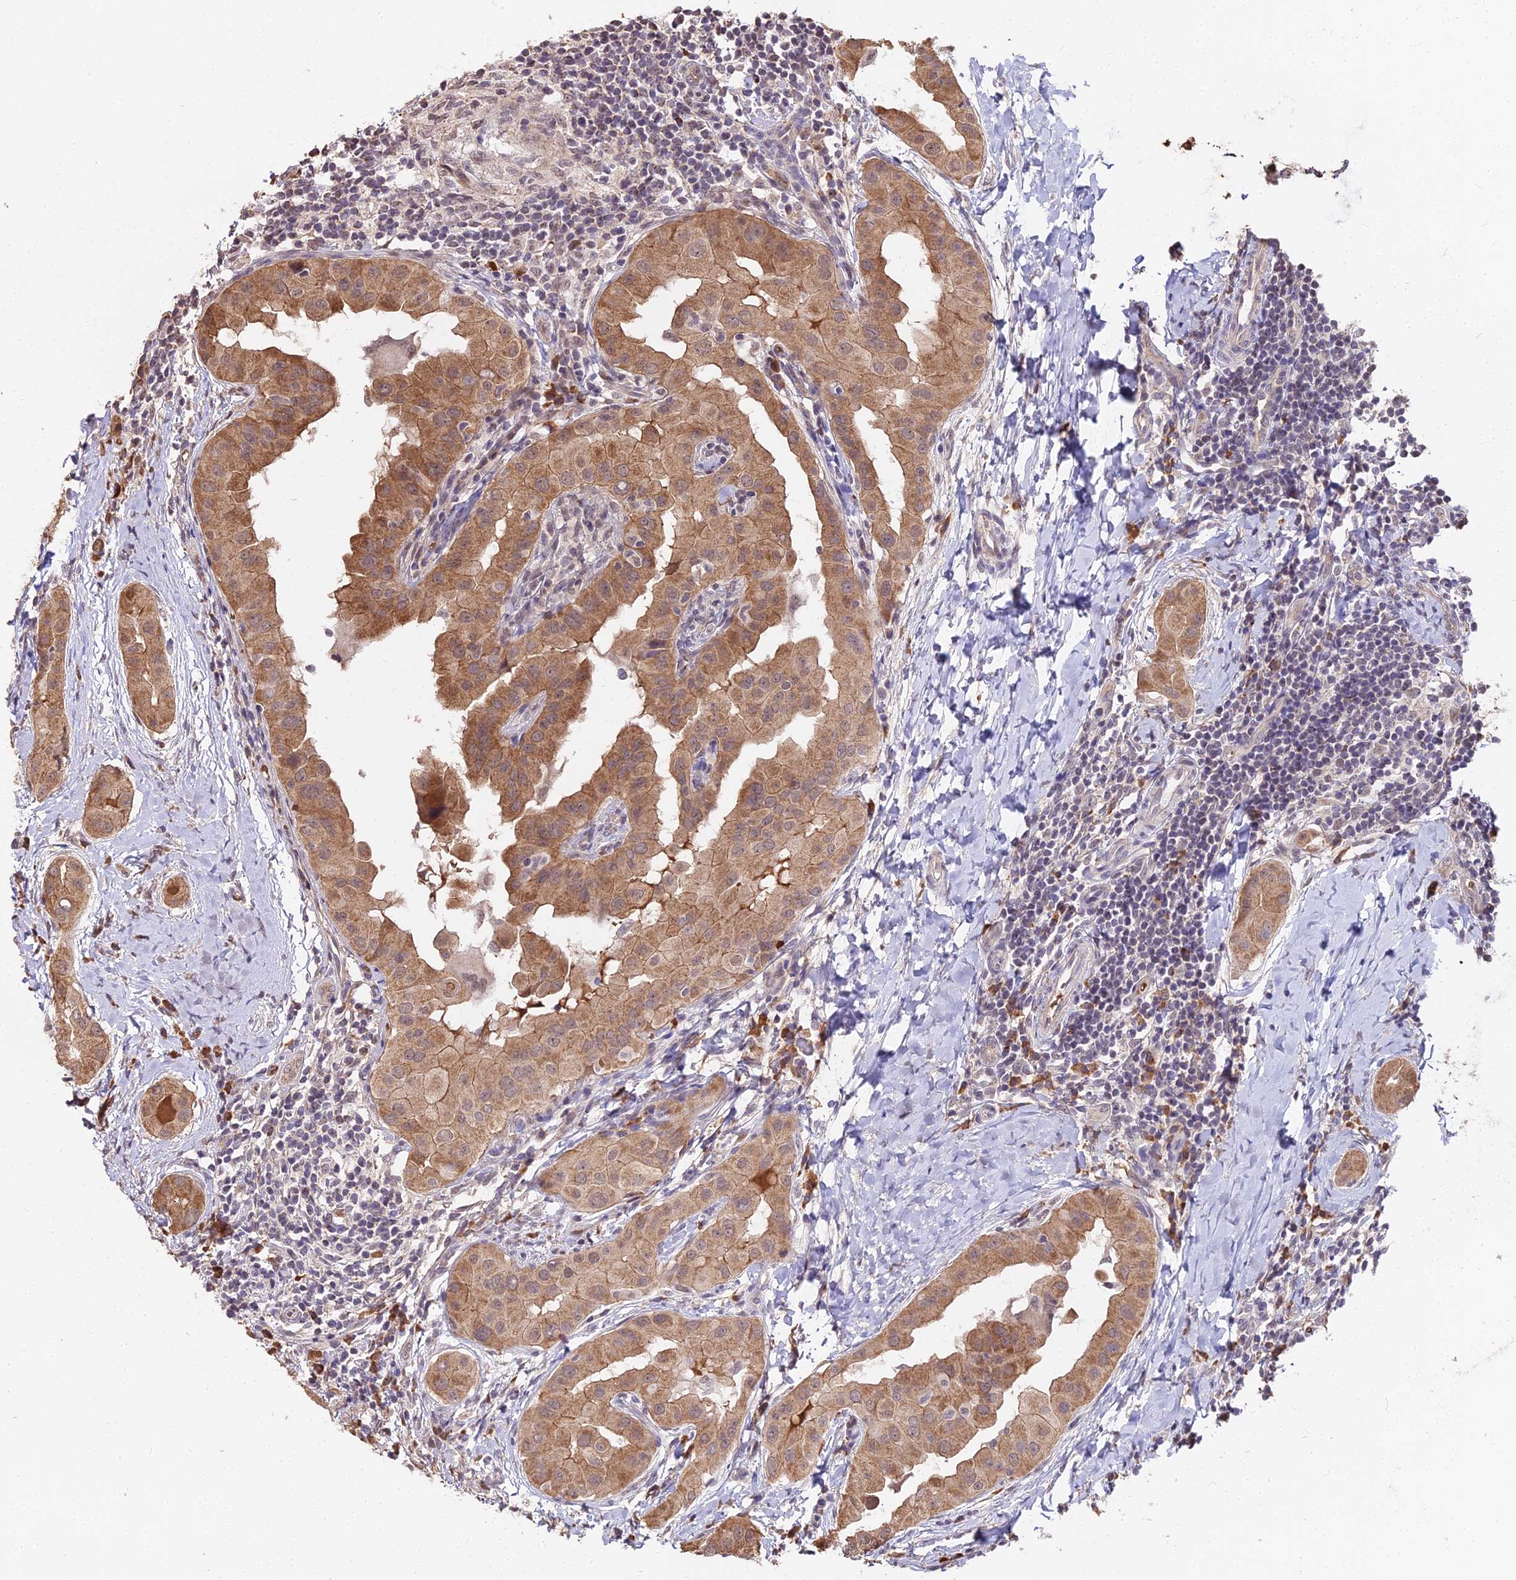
{"staining": {"intensity": "moderate", "quantity": ">75%", "location": "cytoplasmic/membranous"}, "tissue": "thyroid cancer", "cell_type": "Tumor cells", "image_type": "cancer", "snomed": [{"axis": "morphology", "description": "Papillary adenocarcinoma, NOS"}, {"axis": "topography", "description": "Thyroid gland"}], "caption": "IHC photomicrograph of neoplastic tissue: human thyroid cancer stained using immunohistochemistry (IHC) displays medium levels of moderate protein expression localized specifically in the cytoplasmic/membranous of tumor cells, appearing as a cytoplasmic/membranous brown color.", "gene": "ZDBF2", "patient": {"sex": "male", "age": 33}}